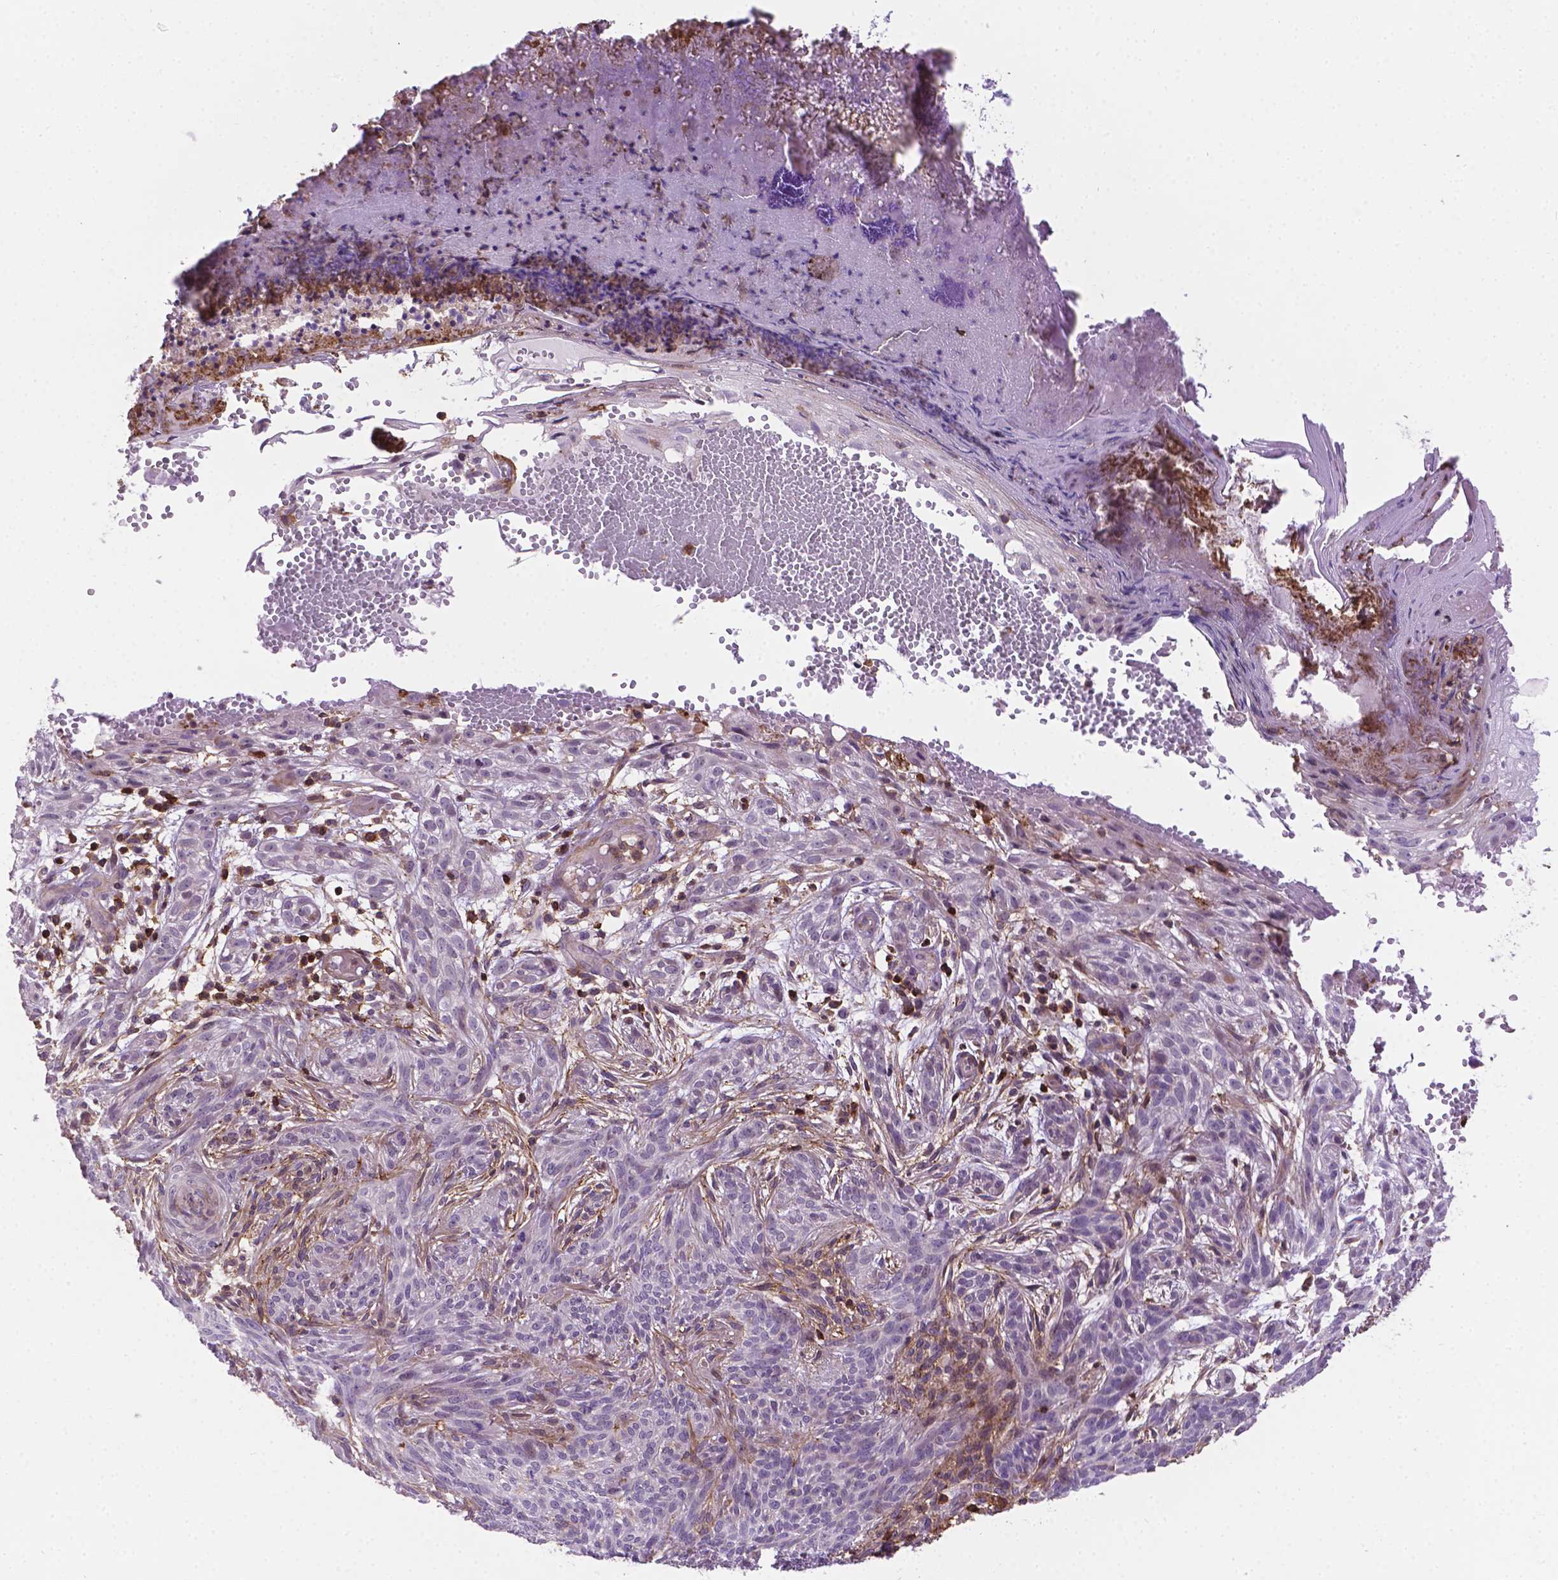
{"staining": {"intensity": "negative", "quantity": "none", "location": "none"}, "tissue": "skin cancer", "cell_type": "Tumor cells", "image_type": "cancer", "snomed": [{"axis": "morphology", "description": "Basal cell carcinoma"}, {"axis": "topography", "description": "Skin"}], "caption": "Skin basal cell carcinoma stained for a protein using immunohistochemistry (IHC) displays no expression tumor cells.", "gene": "ACAD10", "patient": {"sex": "male", "age": 84}}